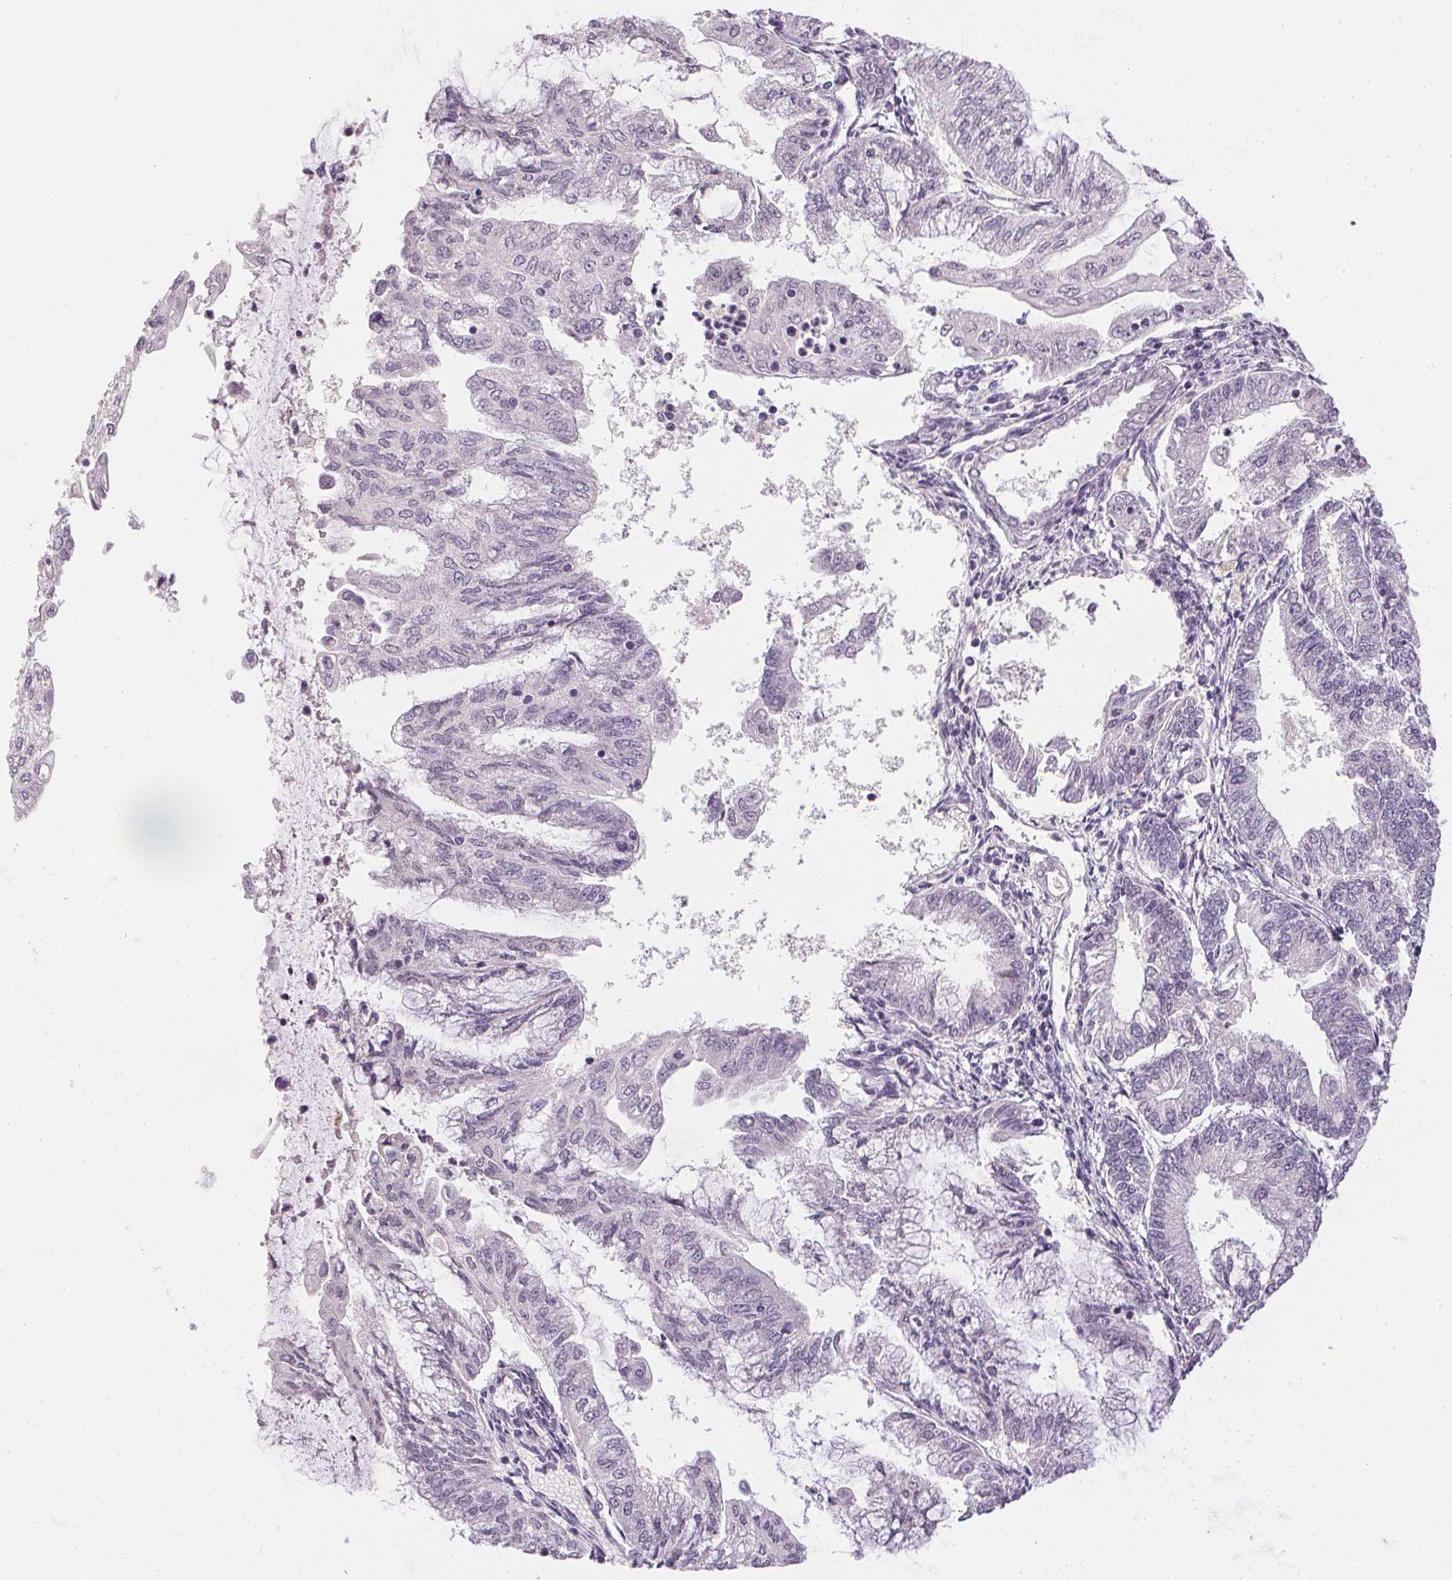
{"staining": {"intensity": "negative", "quantity": "none", "location": "none"}, "tissue": "endometrial cancer", "cell_type": "Tumor cells", "image_type": "cancer", "snomed": [{"axis": "morphology", "description": "Adenocarcinoma, NOS"}, {"axis": "topography", "description": "Endometrium"}], "caption": "A photomicrograph of endometrial adenocarcinoma stained for a protein displays no brown staining in tumor cells.", "gene": "PPY", "patient": {"sex": "female", "age": 55}}